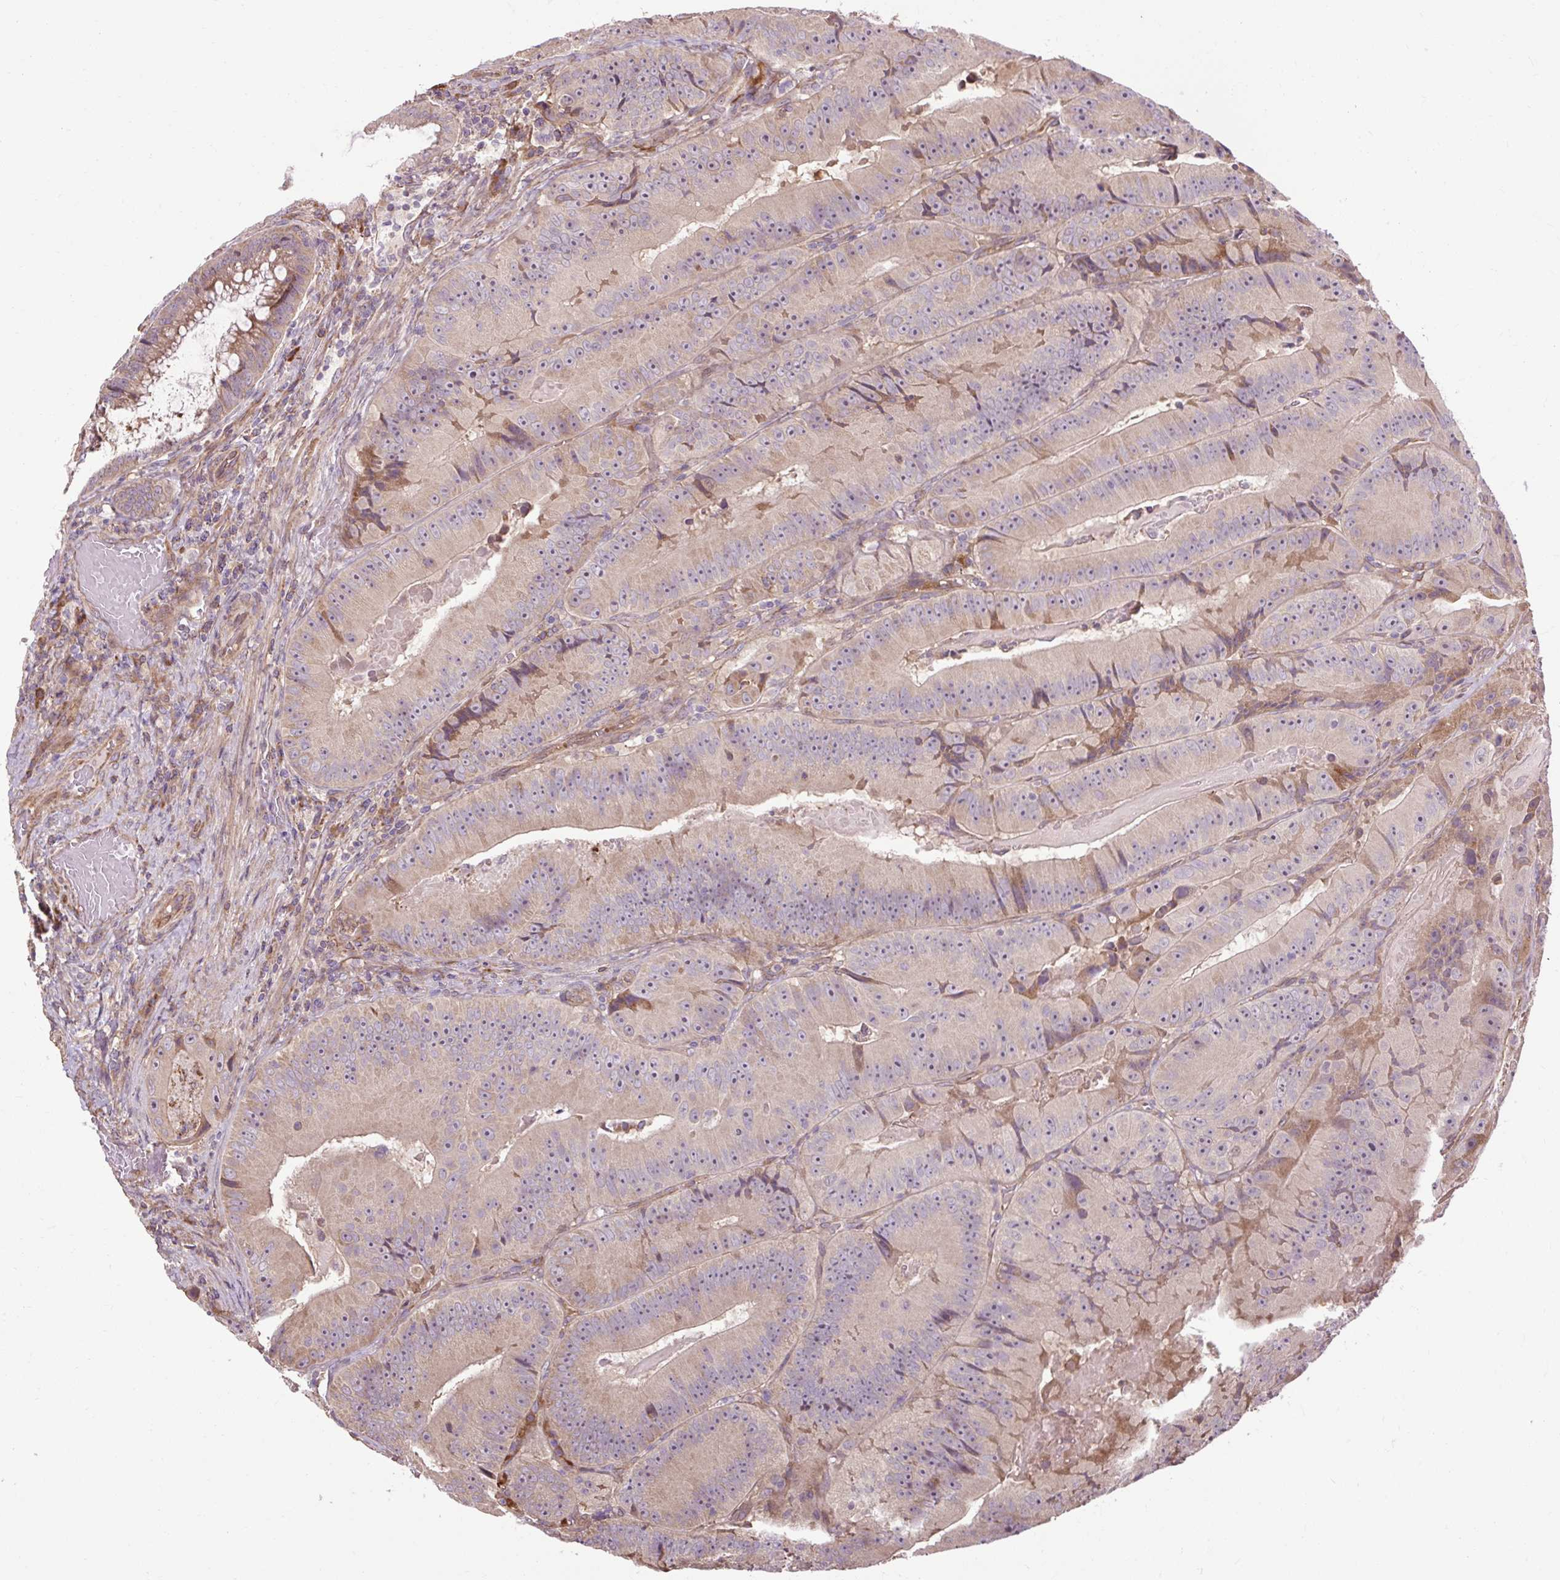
{"staining": {"intensity": "moderate", "quantity": "<25%", "location": "cytoplasmic/membranous"}, "tissue": "colorectal cancer", "cell_type": "Tumor cells", "image_type": "cancer", "snomed": [{"axis": "morphology", "description": "Adenocarcinoma, NOS"}, {"axis": "topography", "description": "Colon"}], "caption": "The image shows a brown stain indicating the presence of a protein in the cytoplasmic/membranous of tumor cells in colorectal cancer. (DAB (3,3'-diaminobenzidine) IHC with brightfield microscopy, high magnification).", "gene": "FLRT1", "patient": {"sex": "female", "age": 86}}